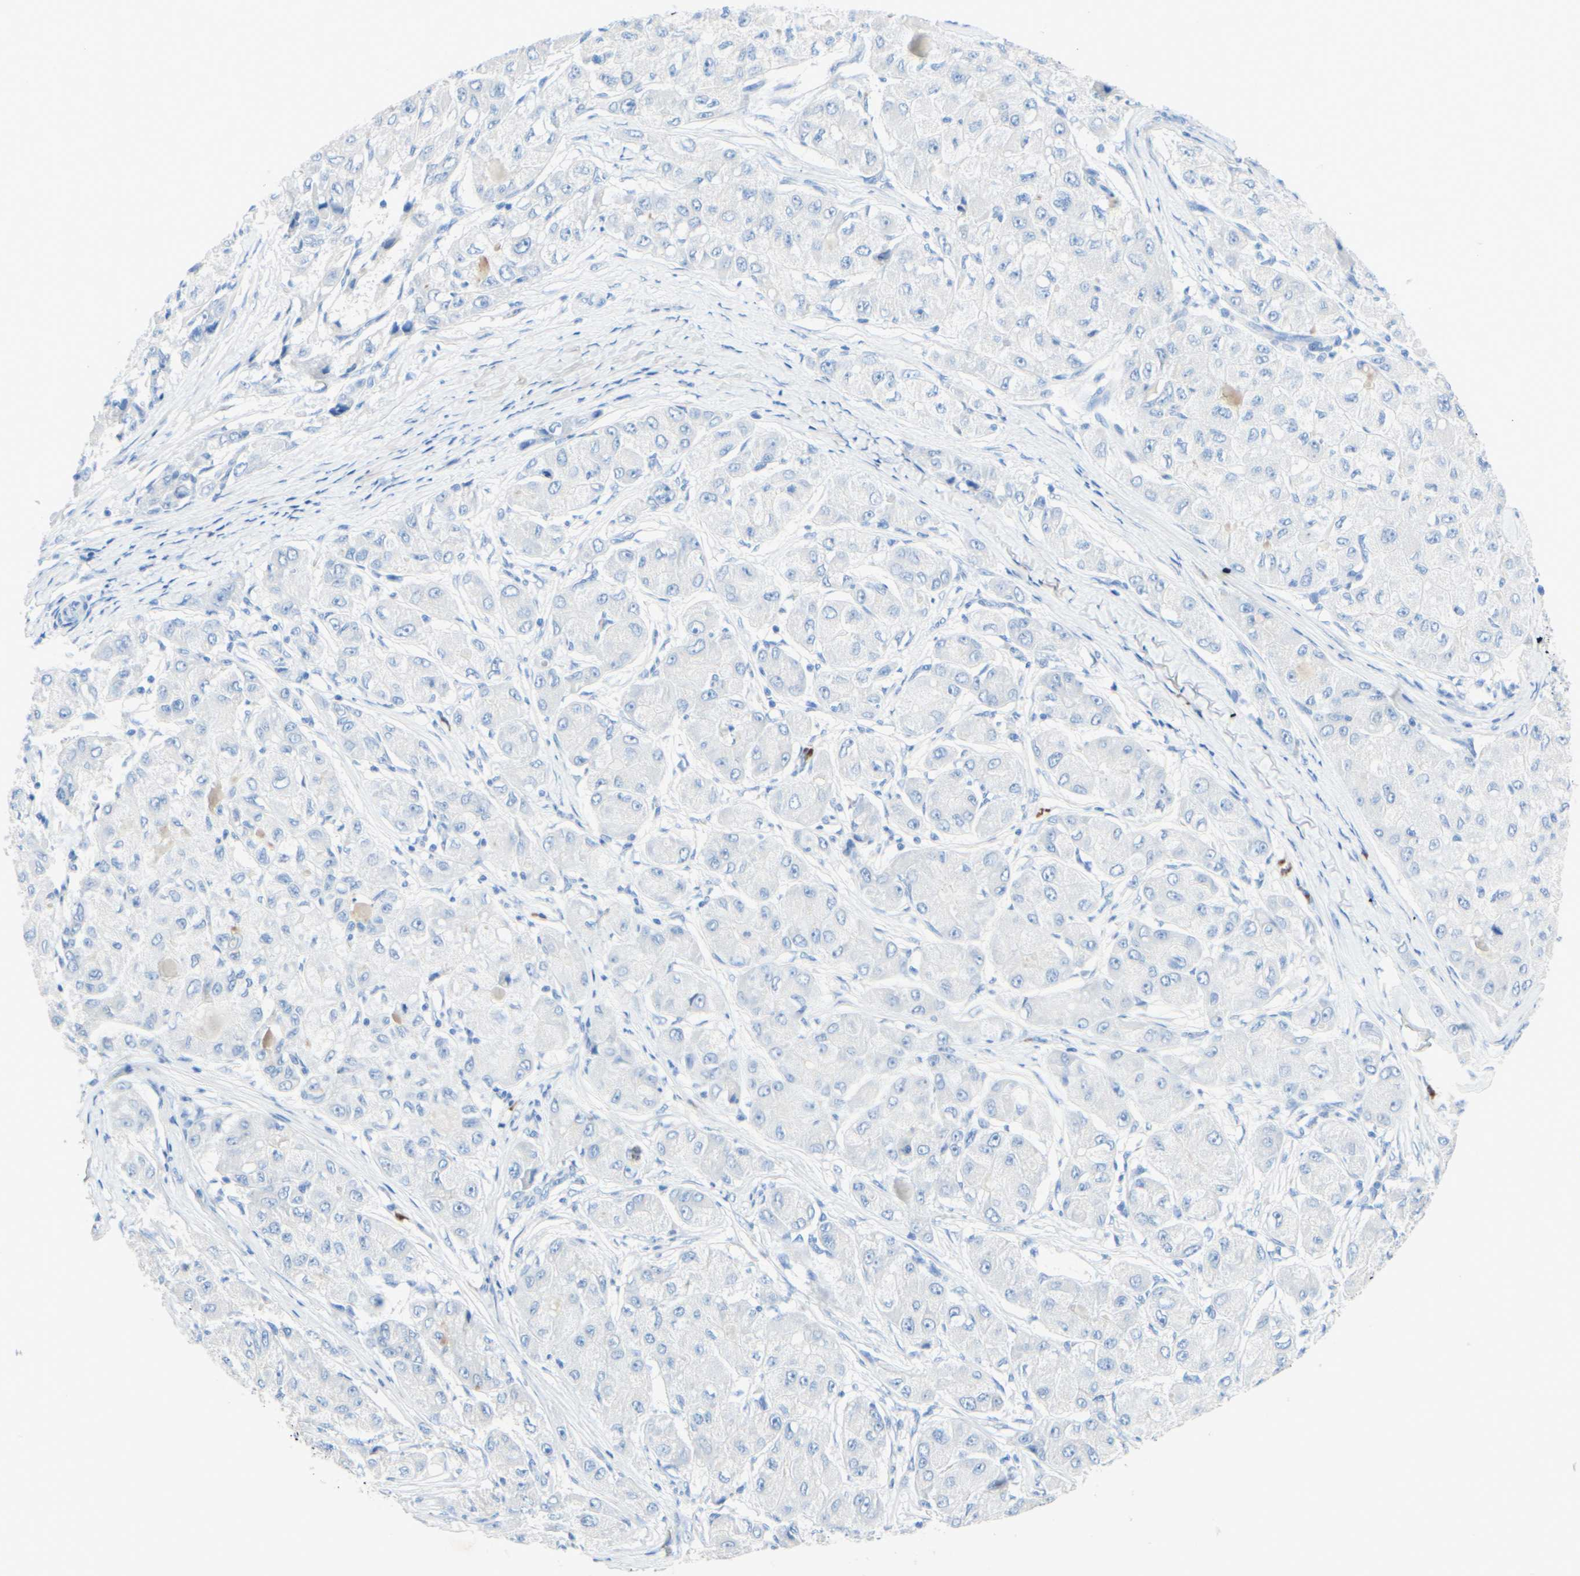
{"staining": {"intensity": "negative", "quantity": "none", "location": "none"}, "tissue": "liver cancer", "cell_type": "Tumor cells", "image_type": "cancer", "snomed": [{"axis": "morphology", "description": "Carcinoma, Hepatocellular, NOS"}, {"axis": "topography", "description": "Liver"}], "caption": "Liver hepatocellular carcinoma was stained to show a protein in brown. There is no significant positivity in tumor cells. (Brightfield microscopy of DAB immunohistochemistry at high magnification).", "gene": "IL6ST", "patient": {"sex": "male", "age": 80}}